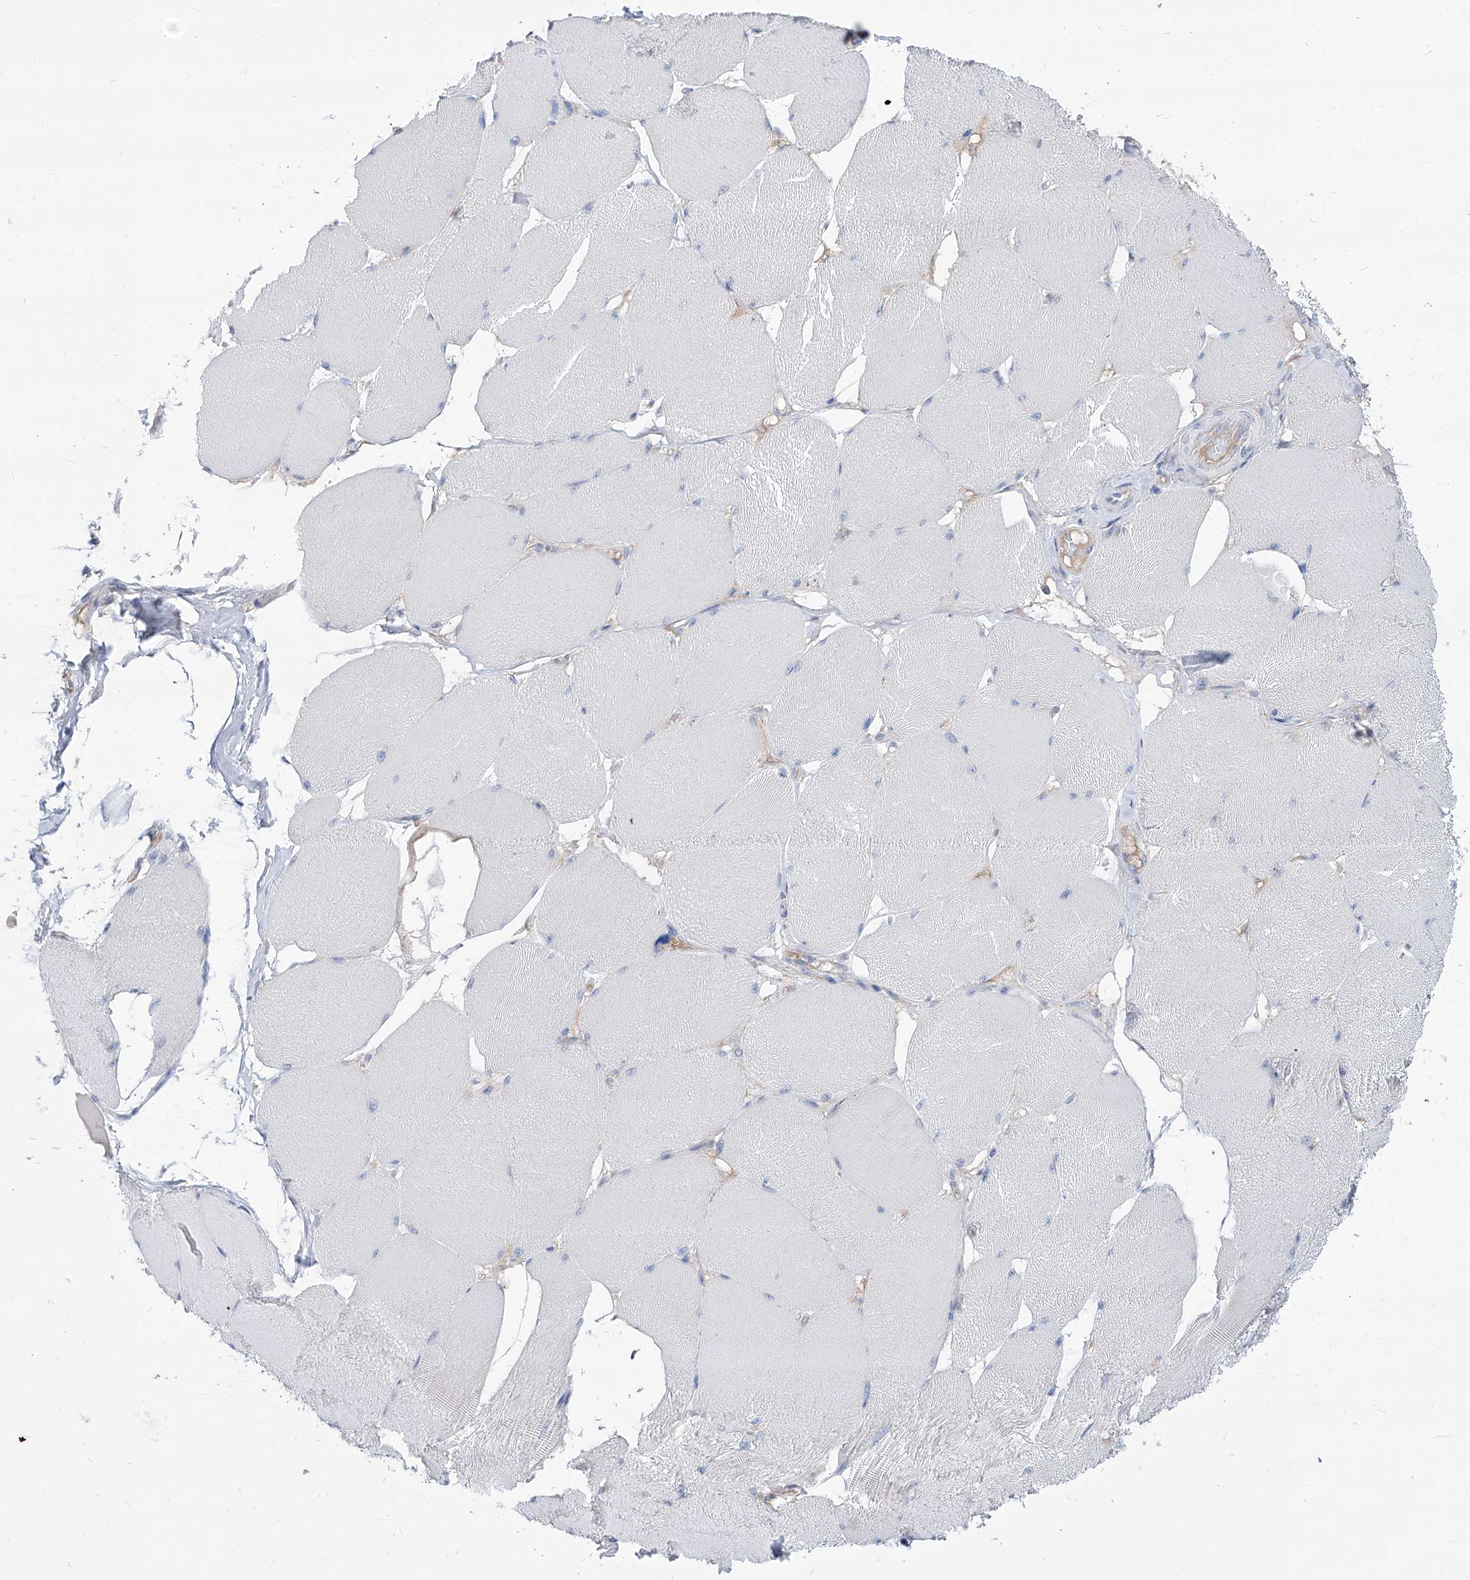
{"staining": {"intensity": "negative", "quantity": "none", "location": "none"}, "tissue": "skeletal muscle", "cell_type": "Myocytes", "image_type": "normal", "snomed": [{"axis": "morphology", "description": "Normal tissue, NOS"}, {"axis": "topography", "description": "Skin"}, {"axis": "topography", "description": "Skeletal muscle"}], "caption": "Protein analysis of unremarkable skeletal muscle exhibits no significant expression in myocytes.", "gene": "AKAP10", "patient": {"sex": "male", "age": 83}}